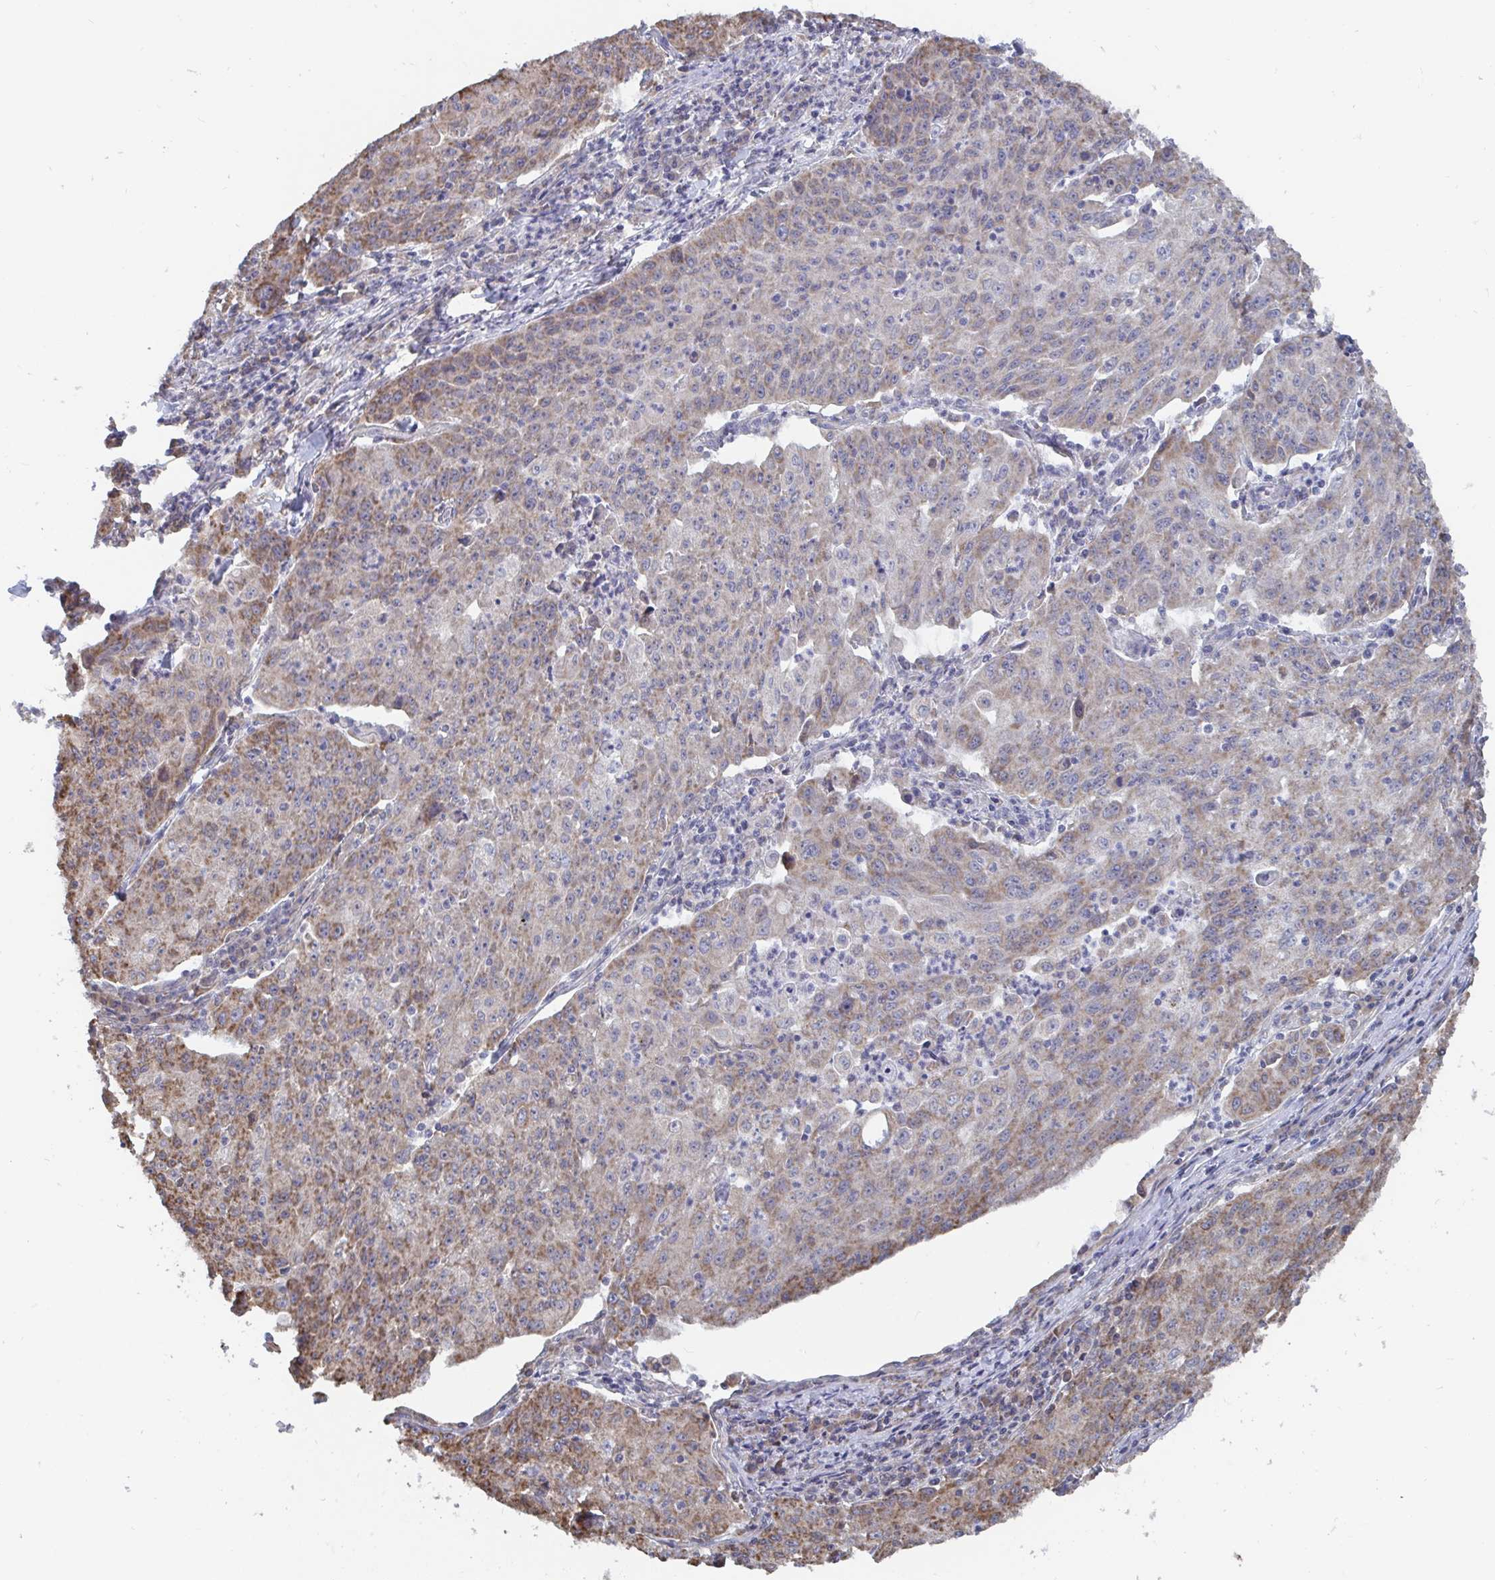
{"staining": {"intensity": "moderate", "quantity": ">75%", "location": "cytoplasmic/membranous"}, "tissue": "lung cancer", "cell_type": "Tumor cells", "image_type": "cancer", "snomed": [{"axis": "morphology", "description": "Squamous cell carcinoma, NOS"}, {"axis": "morphology", "description": "Squamous cell carcinoma, metastatic, NOS"}, {"axis": "topography", "description": "Bronchus"}, {"axis": "topography", "description": "Lung"}], "caption": "Protein expression analysis of lung squamous cell carcinoma demonstrates moderate cytoplasmic/membranous expression in approximately >75% of tumor cells.", "gene": "ELAVL1", "patient": {"sex": "male", "age": 62}}